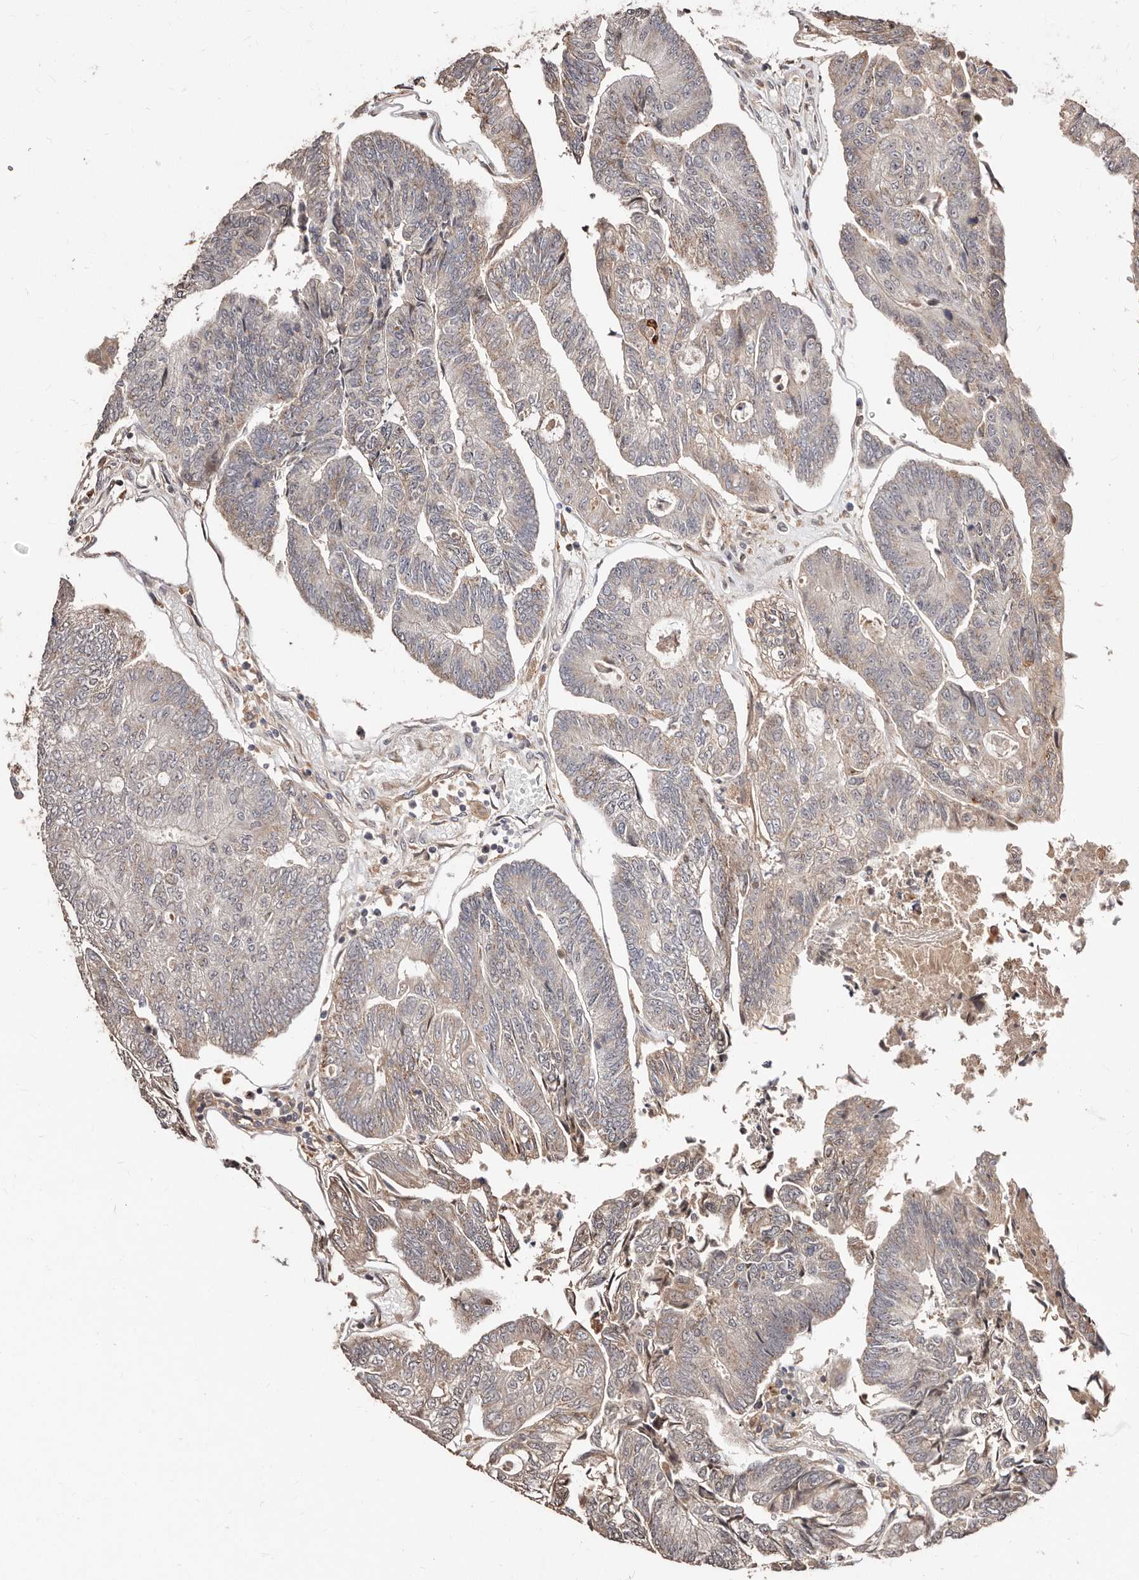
{"staining": {"intensity": "weak", "quantity": "25%-75%", "location": "cytoplasmic/membranous"}, "tissue": "colorectal cancer", "cell_type": "Tumor cells", "image_type": "cancer", "snomed": [{"axis": "morphology", "description": "Adenocarcinoma, NOS"}, {"axis": "topography", "description": "Colon"}], "caption": "Colorectal cancer stained for a protein shows weak cytoplasmic/membranous positivity in tumor cells.", "gene": "APOL6", "patient": {"sex": "female", "age": 67}}